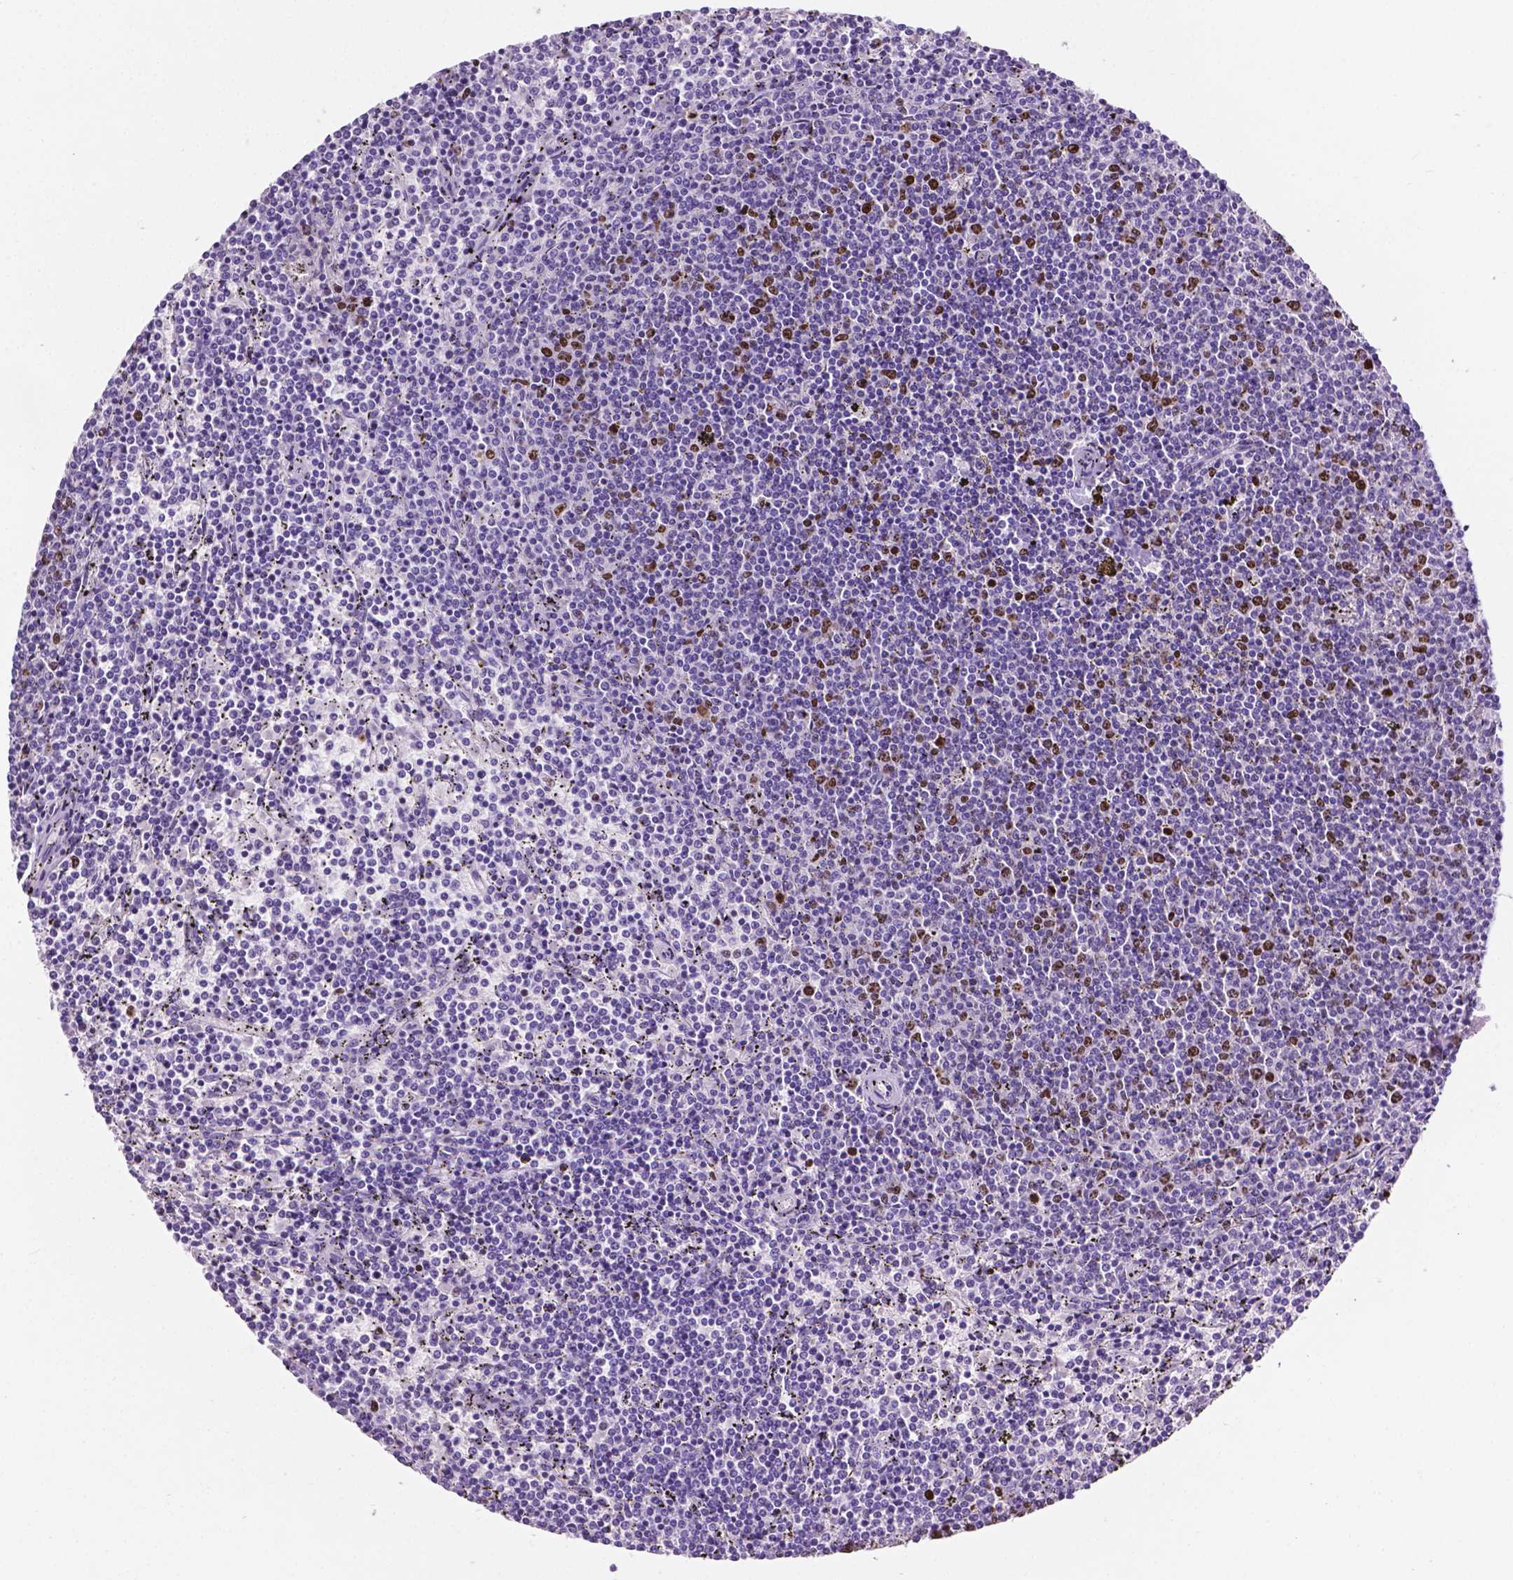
{"staining": {"intensity": "moderate", "quantity": "25%-75%", "location": "nuclear"}, "tissue": "lymphoma", "cell_type": "Tumor cells", "image_type": "cancer", "snomed": [{"axis": "morphology", "description": "Malignant lymphoma, non-Hodgkin's type, Low grade"}, {"axis": "topography", "description": "Spleen"}], "caption": "A brown stain shows moderate nuclear staining of a protein in human lymphoma tumor cells.", "gene": "SIAH2", "patient": {"sex": "female", "age": 50}}